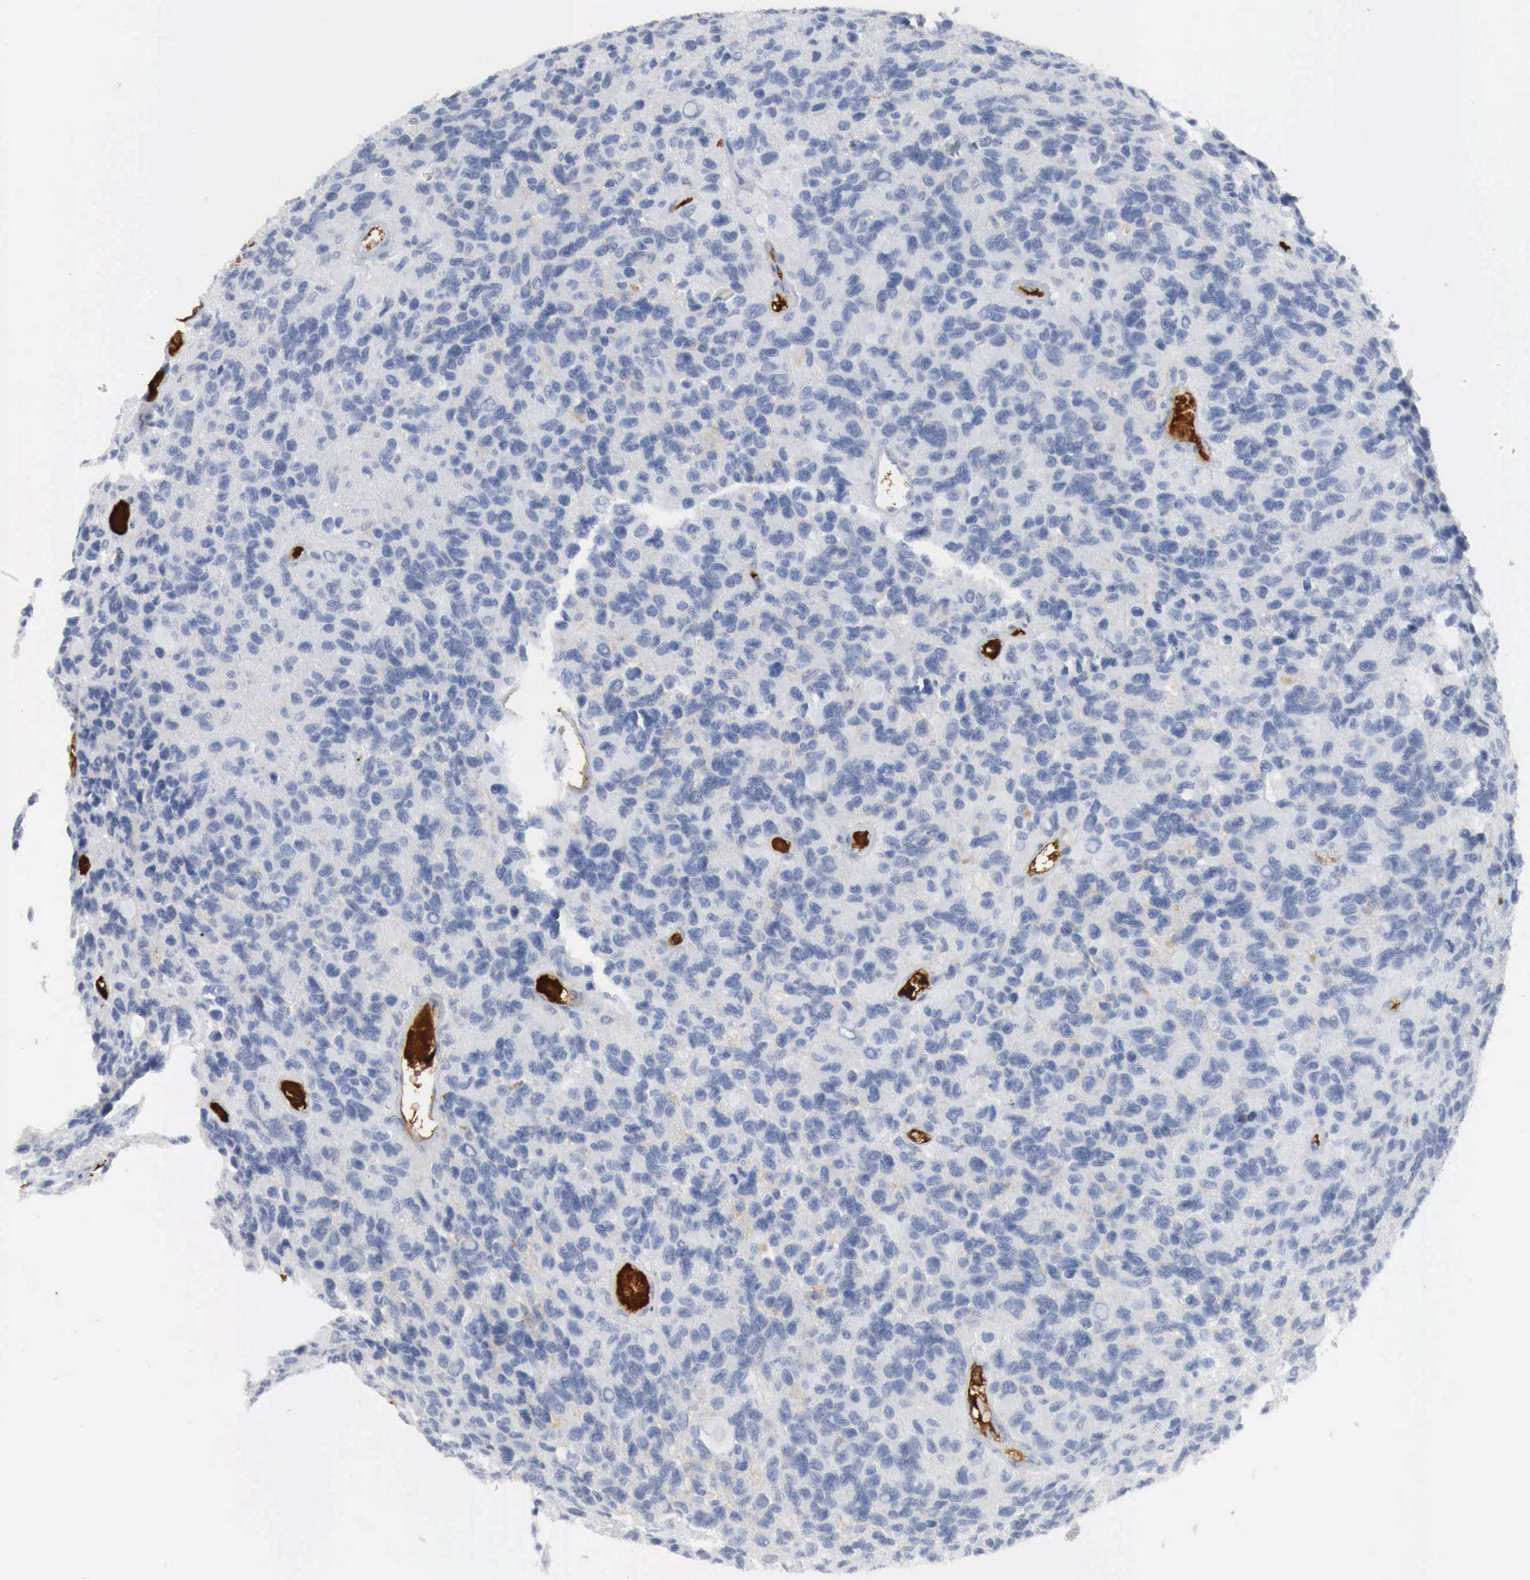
{"staining": {"intensity": "negative", "quantity": "none", "location": "none"}, "tissue": "glioma", "cell_type": "Tumor cells", "image_type": "cancer", "snomed": [{"axis": "morphology", "description": "Glioma, malignant, High grade"}, {"axis": "topography", "description": "Brain"}], "caption": "This is a image of immunohistochemistry staining of high-grade glioma (malignant), which shows no expression in tumor cells. (Immunohistochemistry (ihc), brightfield microscopy, high magnification).", "gene": "IGLC3", "patient": {"sex": "male", "age": 77}}